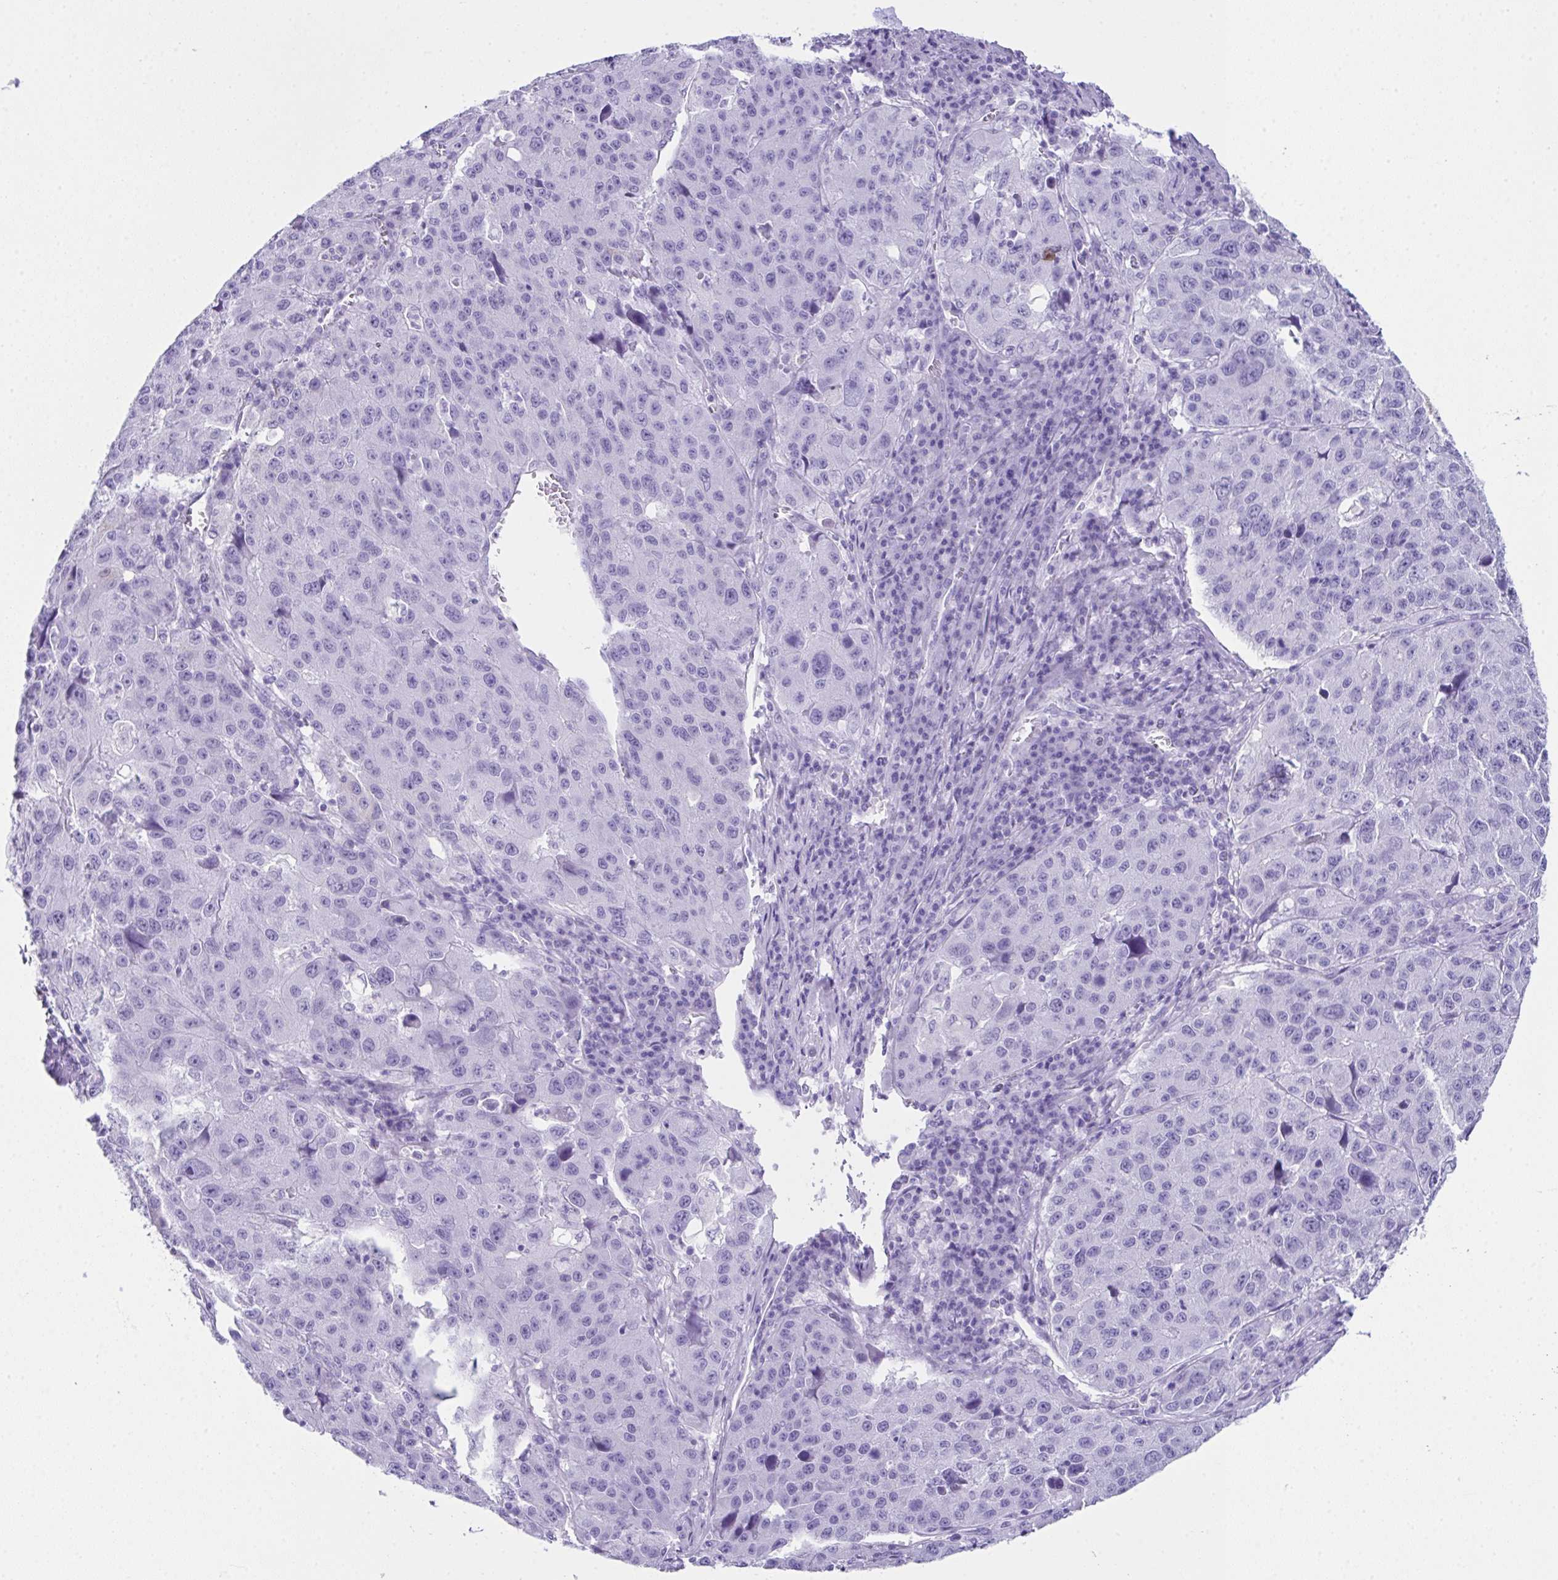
{"staining": {"intensity": "negative", "quantity": "none", "location": "none"}, "tissue": "stomach cancer", "cell_type": "Tumor cells", "image_type": "cancer", "snomed": [{"axis": "morphology", "description": "Adenocarcinoma, NOS"}, {"axis": "topography", "description": "Stomach"}], "caption": "Protein analysis of adenocarcinoma (stomach) demonstrates no significant staining in tumor cells. (Brightfield microscopy of DAB immunohistochemistry (IHC) at high magnification).", "gene": "LGALS4", "patient": {"sex": "male", "age": 71}}